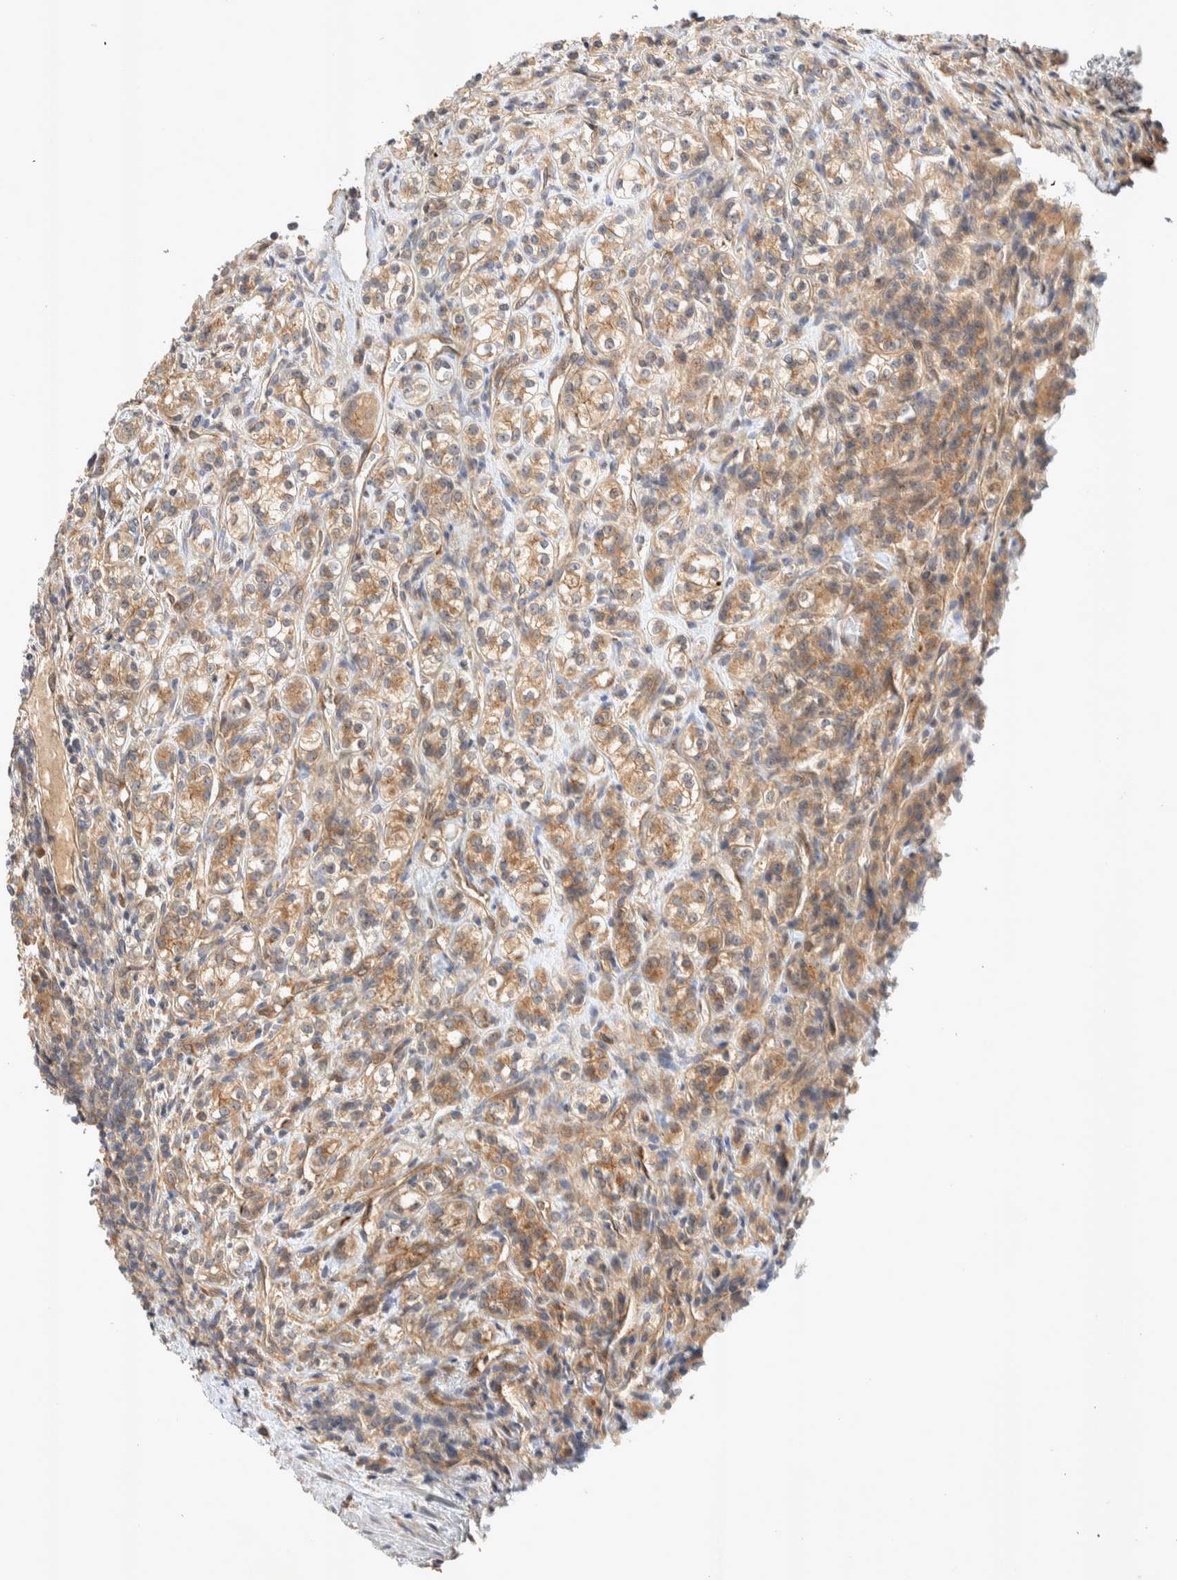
{"staining": {"intensity": "moderate", "quantity": ">75%", "location": "cytoplasmic/membranous"}, "tissue": "renal cancer", "cell_type": "Tumor cells", "image_type": "cancer", "snomed": [{"axis": "morphology", "description": "Adenocarcinoma, NOS"}, {"axis": "topography", "description": "Kidney"}], "caption": "The micrograph exhibits immunohistochemical staining of adenocarcinoma (renal). There is moderate cytoplasmic/membranous staining is appreciated in about >75% of tumor cells. Nuclei are stained in blue.", "gene": "PXK", "patient": {"sex": "male", "age": 77}}